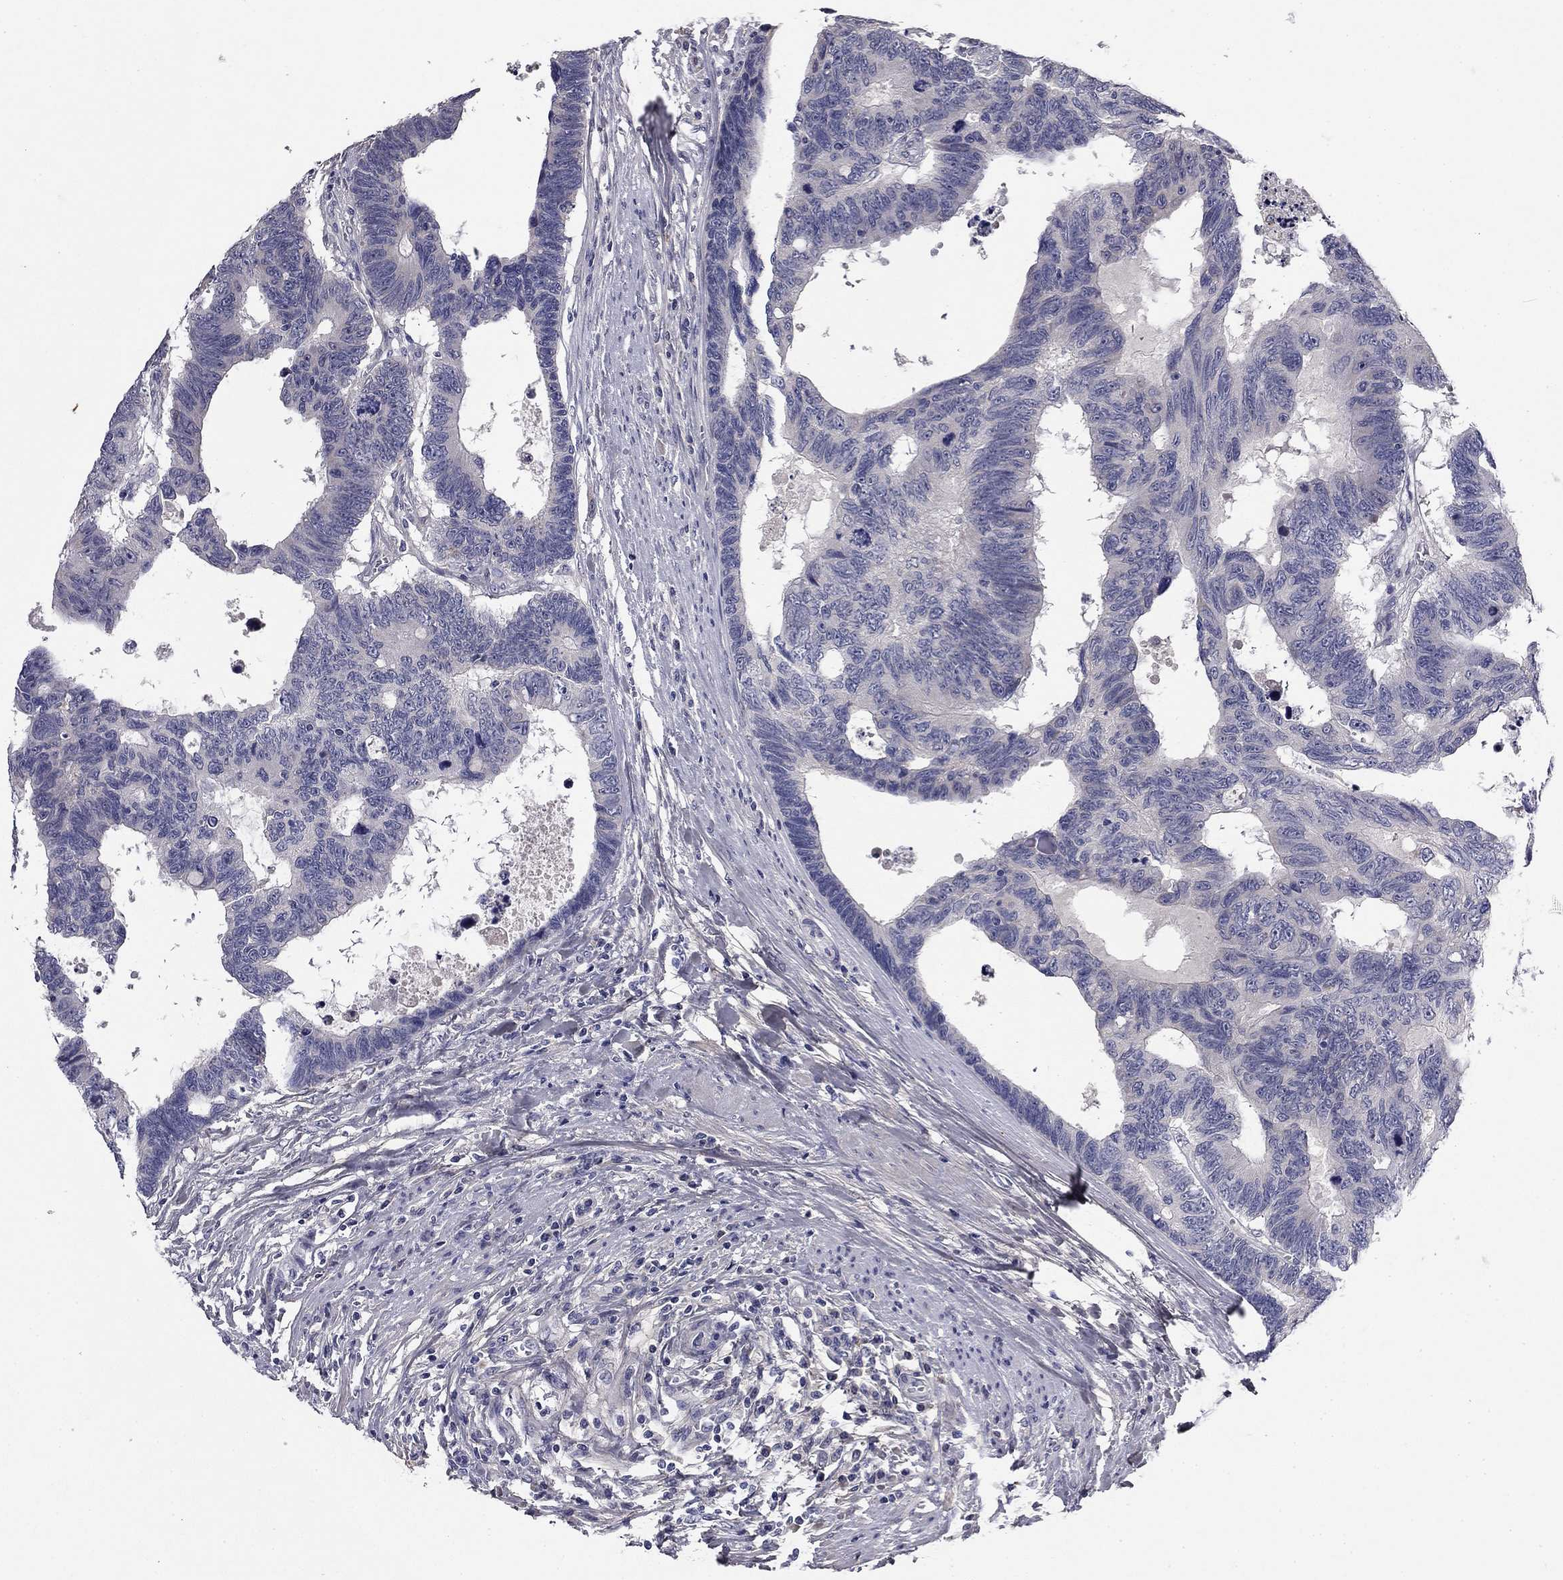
{"staining": {"intensity": "negative", "quantity": "none", "location": "none"}, "tissue": "colorectal cancer", "cell_type": "Tumor cells", "image_type": "cancer", "snomed": [{"axis": "morphology", "description": "Adenocarcinoma, NOS"}, {"axis": "topography", "description": "Colon"}], "caption": "Tumor cells show no significant expression in colorectal cancer.", "gene": "COL2A1", "patient": {"sex": "female", "age": 77}}